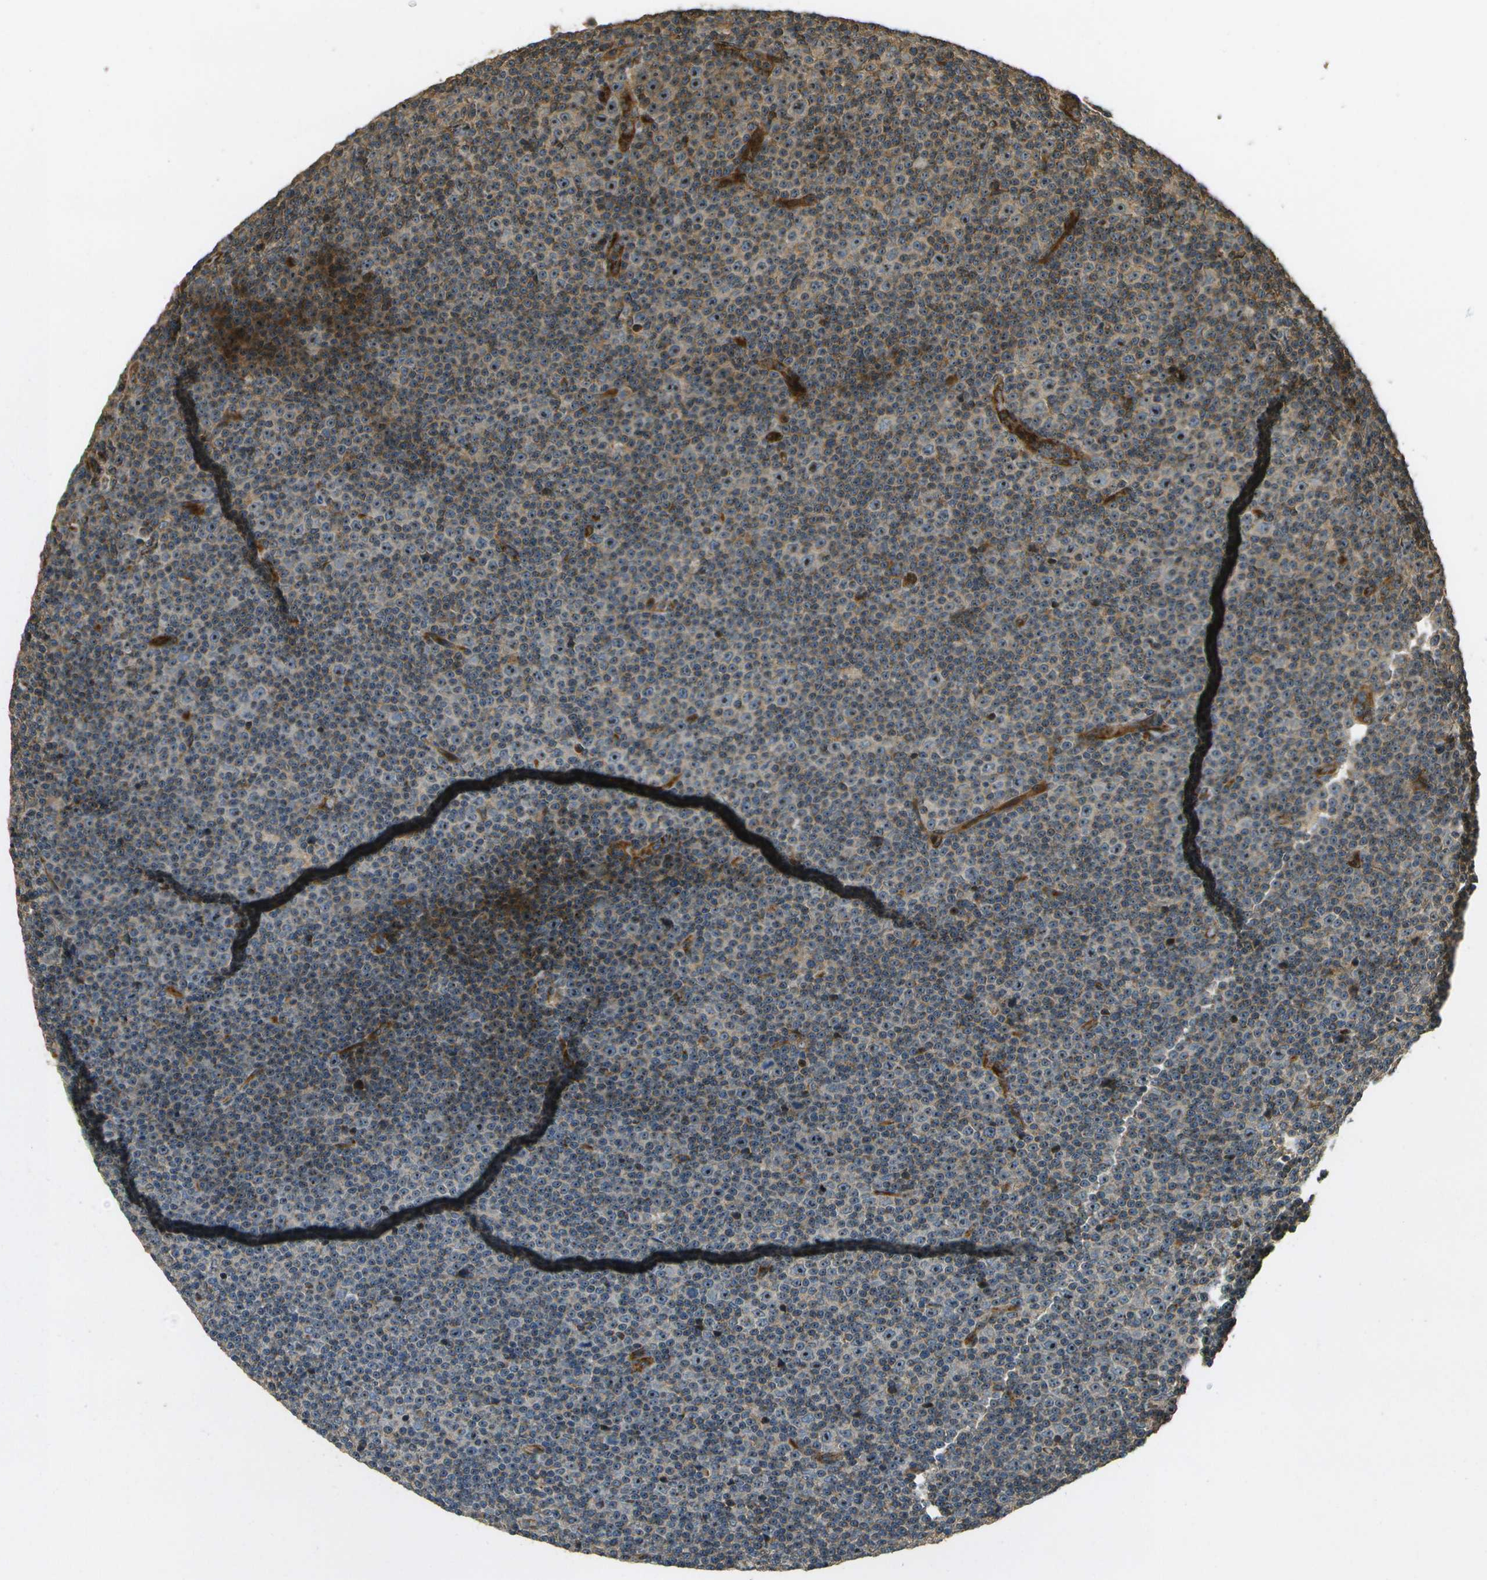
{"staining": {"intensity": "moderate", "quantity": "<25%", "location": "nuclear"}, "tissue": "lymphoma", "cell_type": "Tumor cells", "image_type": "cancer", "snomed": [{"axis": "morphology", "description": "Malignant lymphoma, non-Hodgkin's type, Low grade"}, {"axis": "topography", "description": "Lymph node"}], "caption": "Brown immunohistochemical staining in human lymphoma reveals moderate nuclear positivity in about <25% of tumor cells.", "gene": "LRP12", "patient": {"sex": "female", "age": 67}}